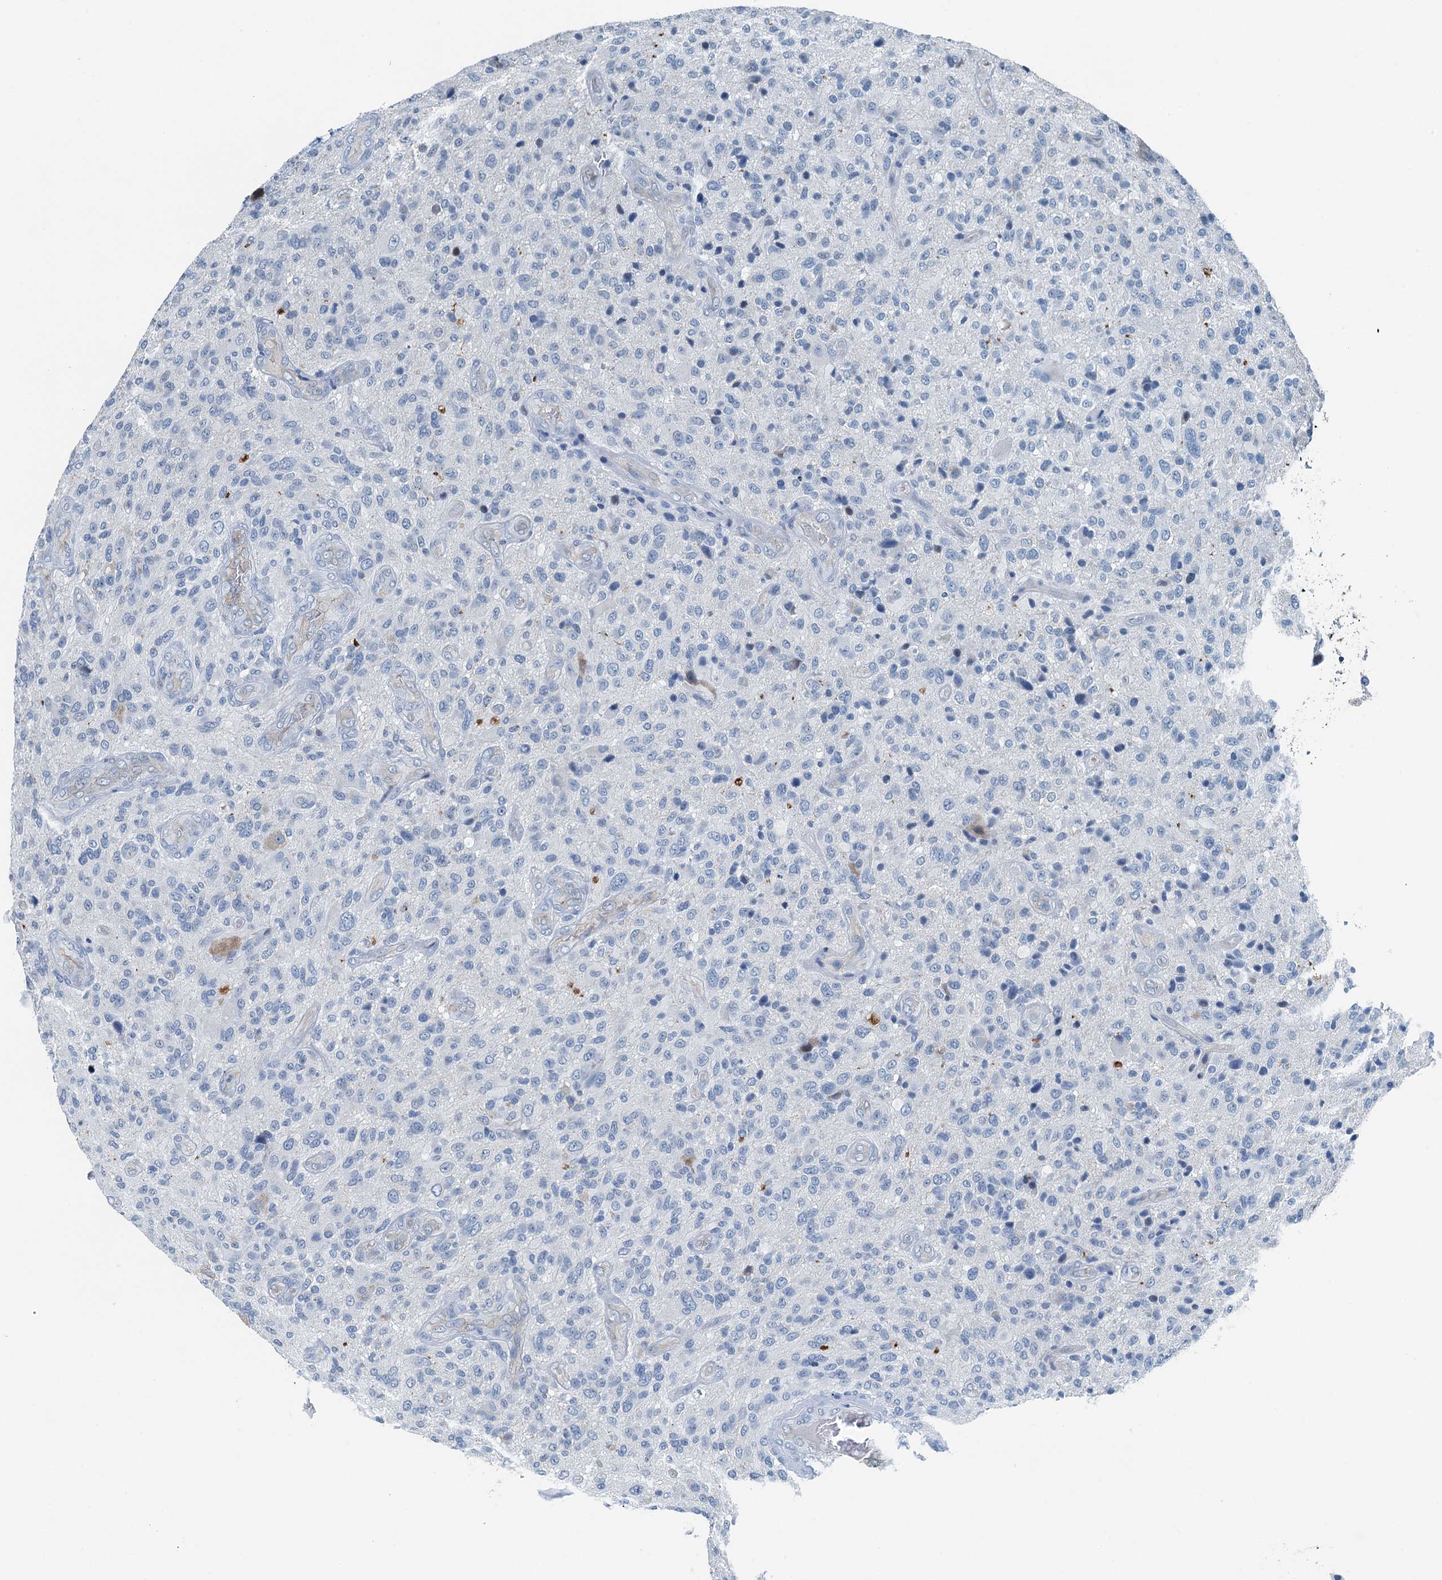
{"staining": {"intensity": "negative", "quantity": "none", "location": "none"}, "tissue": "glioma", "cell_type": "Tumor cells", "image_type": "cancer", "snomed": [{"axis": "morphology", "description": "Glioma, malignant, High grade"}, {"axis": "topography", "description": "Brain"}], "caption": "High power microscopy histopathology image of an IHC histopathology image of glioma, revealing no significant positivity in tumor cells.", "gene": "GFOD2", "patient": {"sex": "male", "age": 47}}